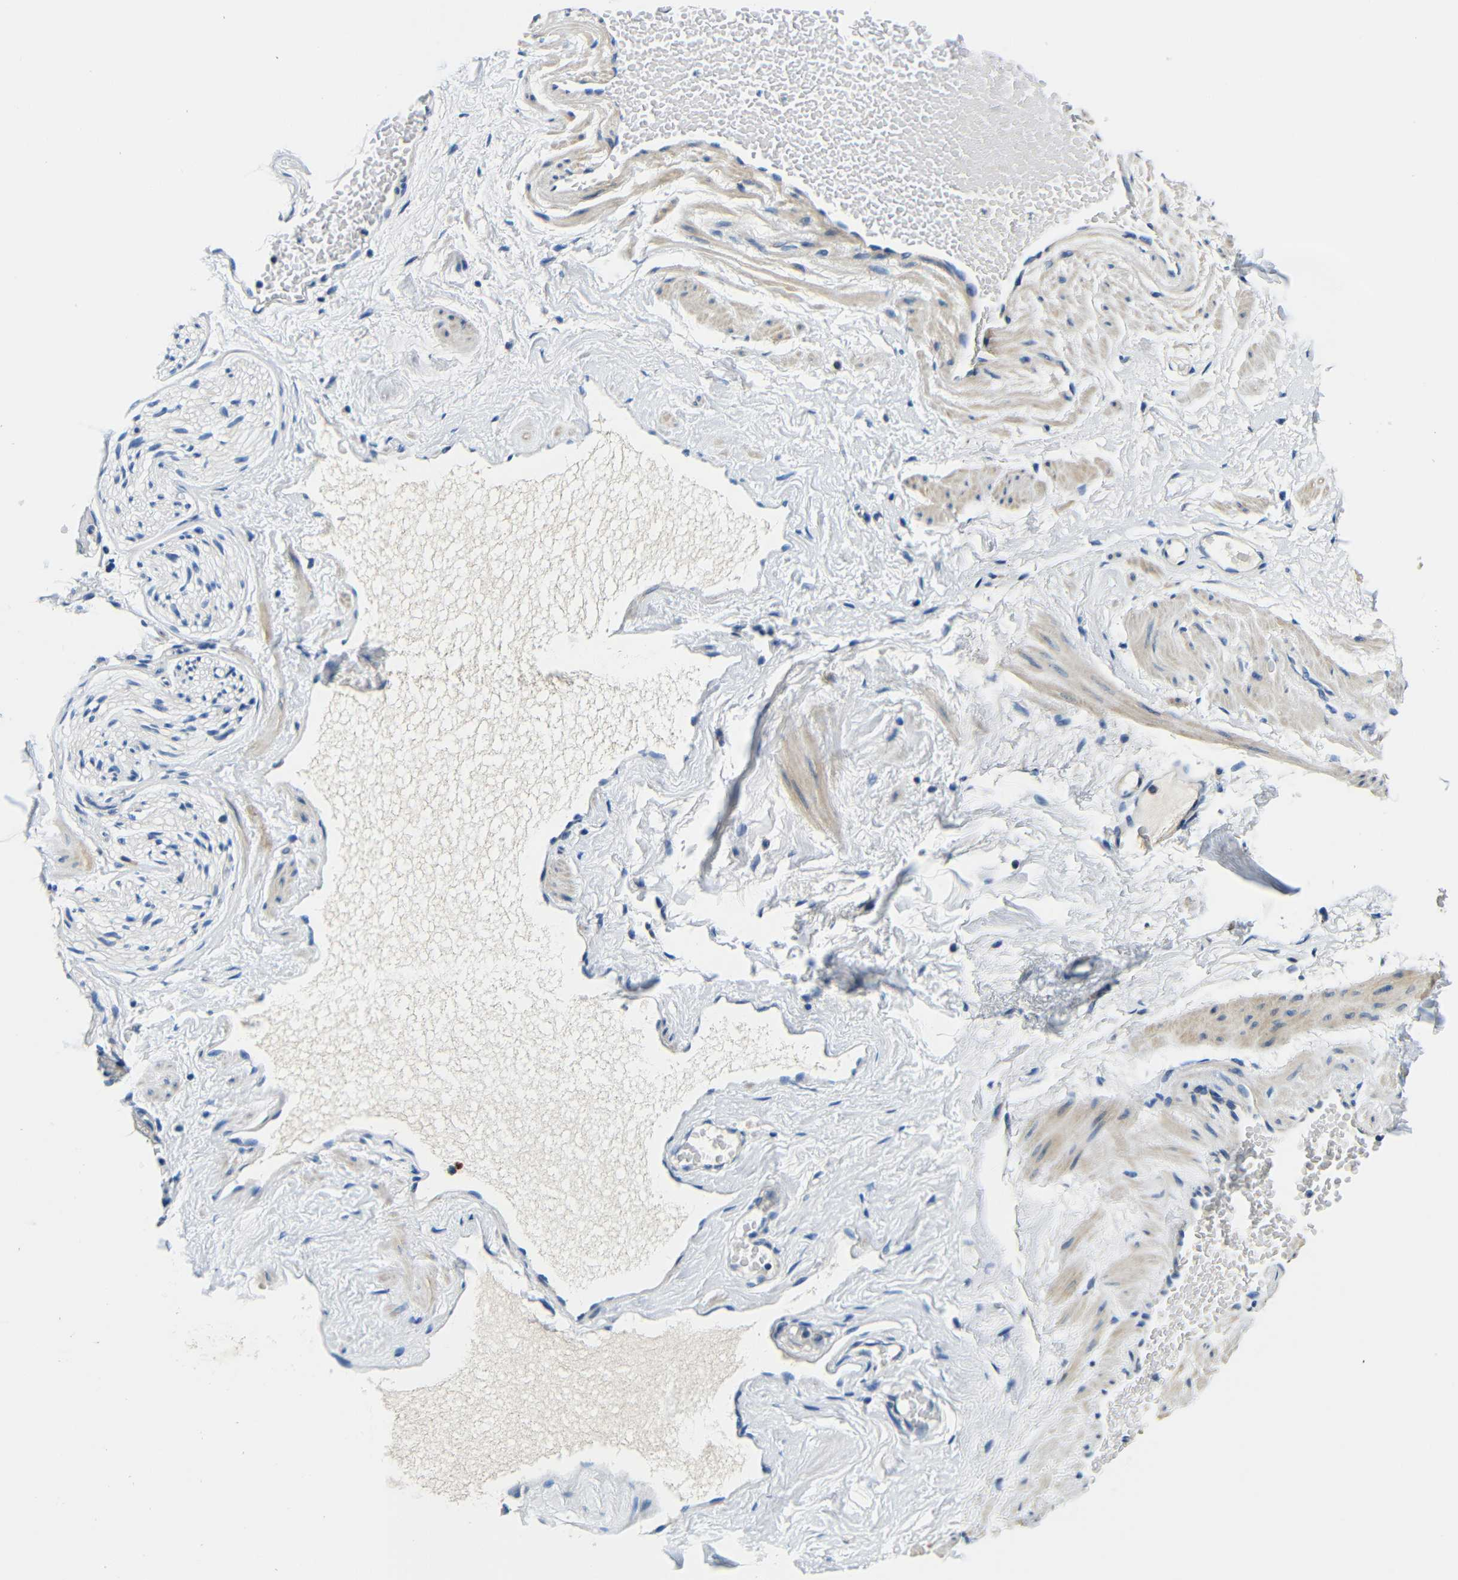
{"staining": {"intensity": "negative", "quantity": "none", "location": "none"}, "tissue": "adipose tissue", "cell_type": "Adipocytes", "image_type": "normal", "snomed": [{"axis": "morphology", "description": "Normal tissue, NOS"}, {"axis": "topography", "description": "Soft tissue"}, {"axis": "topography", "description": "Vascular tissue"}], "caption": "Micrograph shows no protein positivity in adipocytes of unremarkable adipose tissue.", "gene": "FMO5", "patient": {"sex": "female", "age": 35}}